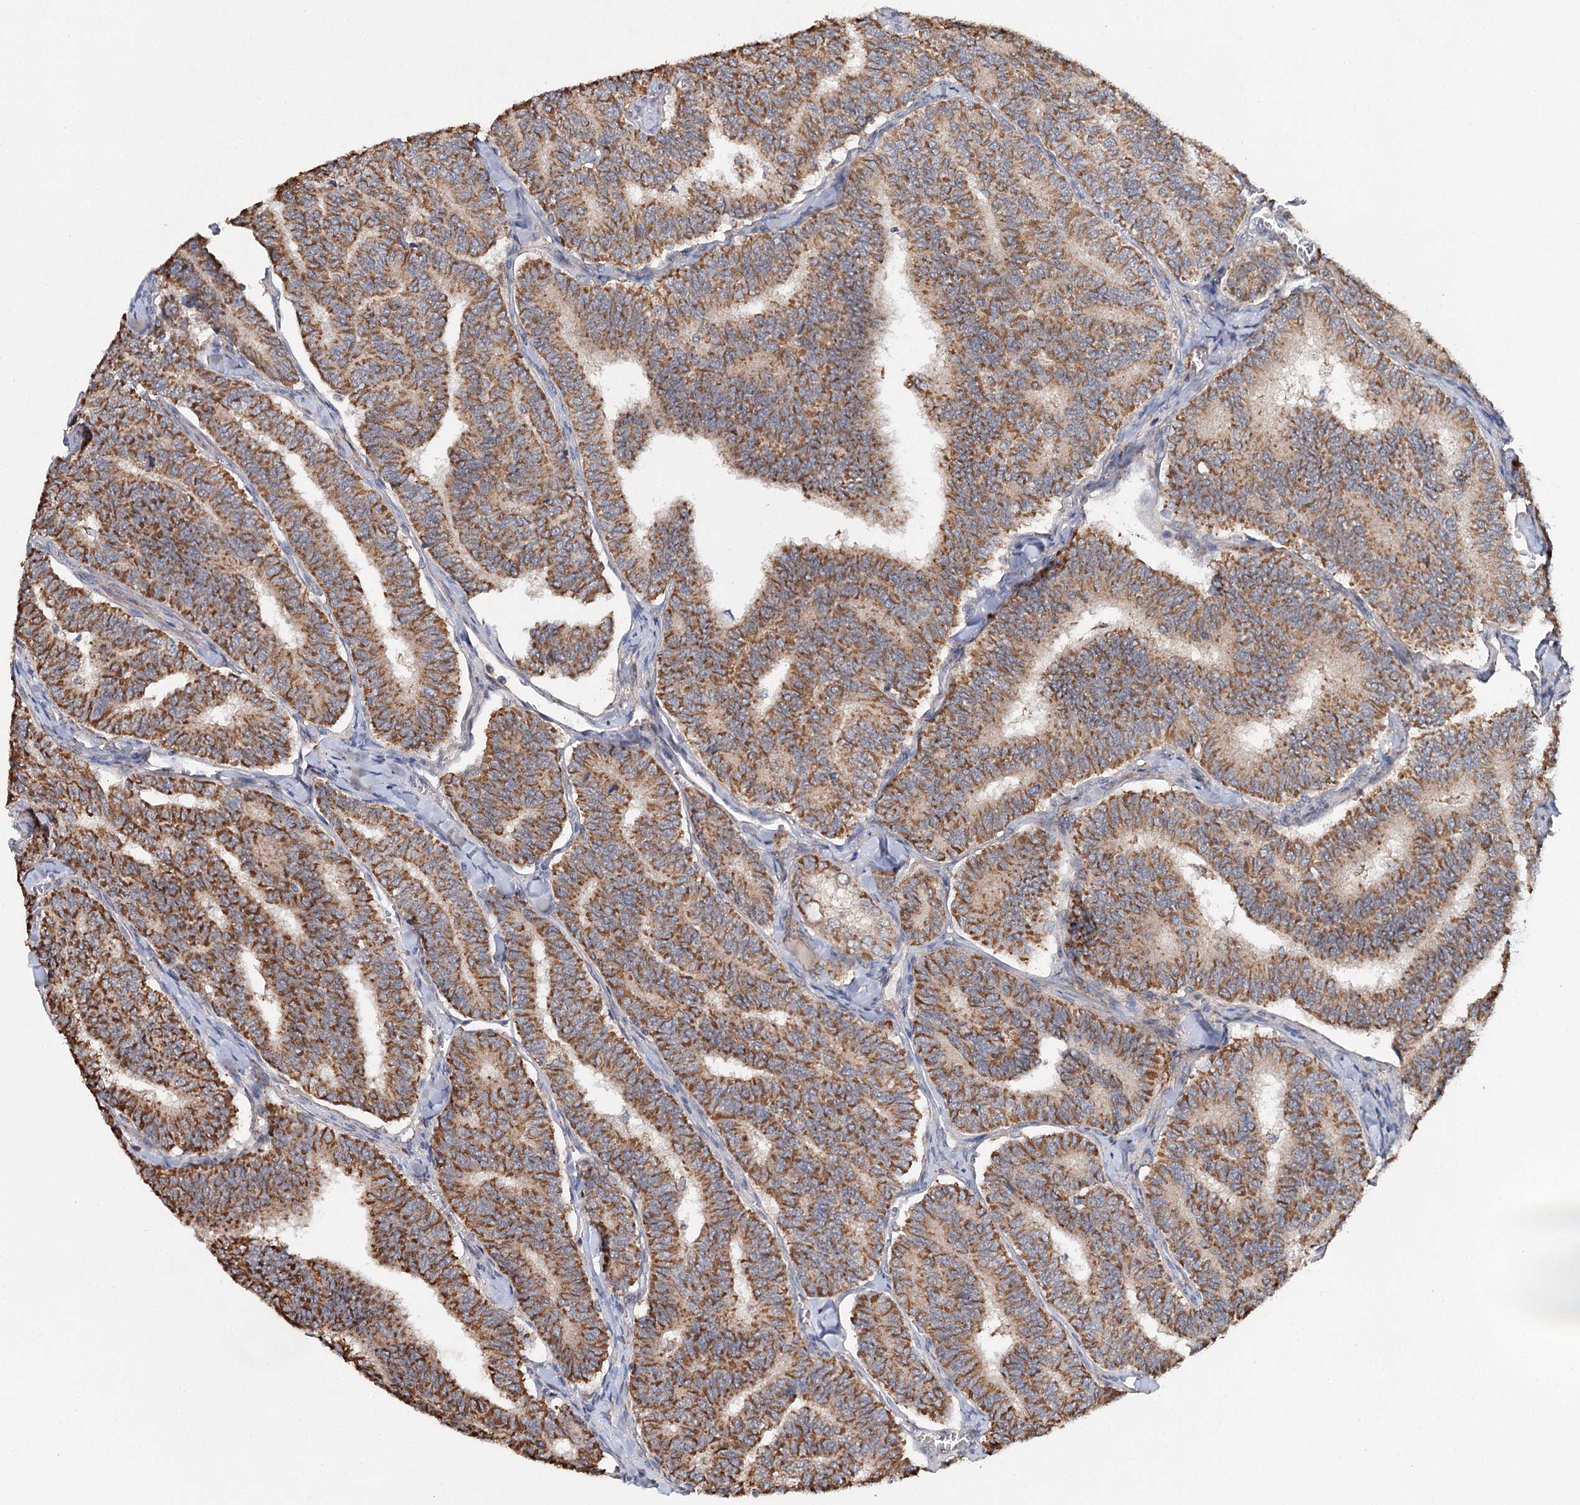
{"staining": {"intensity": "strong", "quantity": ">75%", "location": "cytoplasmic/membranous"}, "tissue": "thyroid cancer", "cell_type": "Tumor cells", "image_type": "cancer", "snomed": [{"axis": "morphology", "description": "Papillary adenocarcinoma, NOS"}, {"axis": "topography", "description": "Thyroid gland"}], "caption": "Immunohistochemistry histopathology image of neoplastic tissue: thyroid papillary adenocarcinoma stained using immunohistochemistry (IHC) exhibits high levels of strong protein expression localized specifically in the cytoplasmic/membranous of tumor cells, appearing as a cytoplasmic/membranous brown color.", "gene": "PIK3CB", "patient": {"sex": "female", "age": 35}}